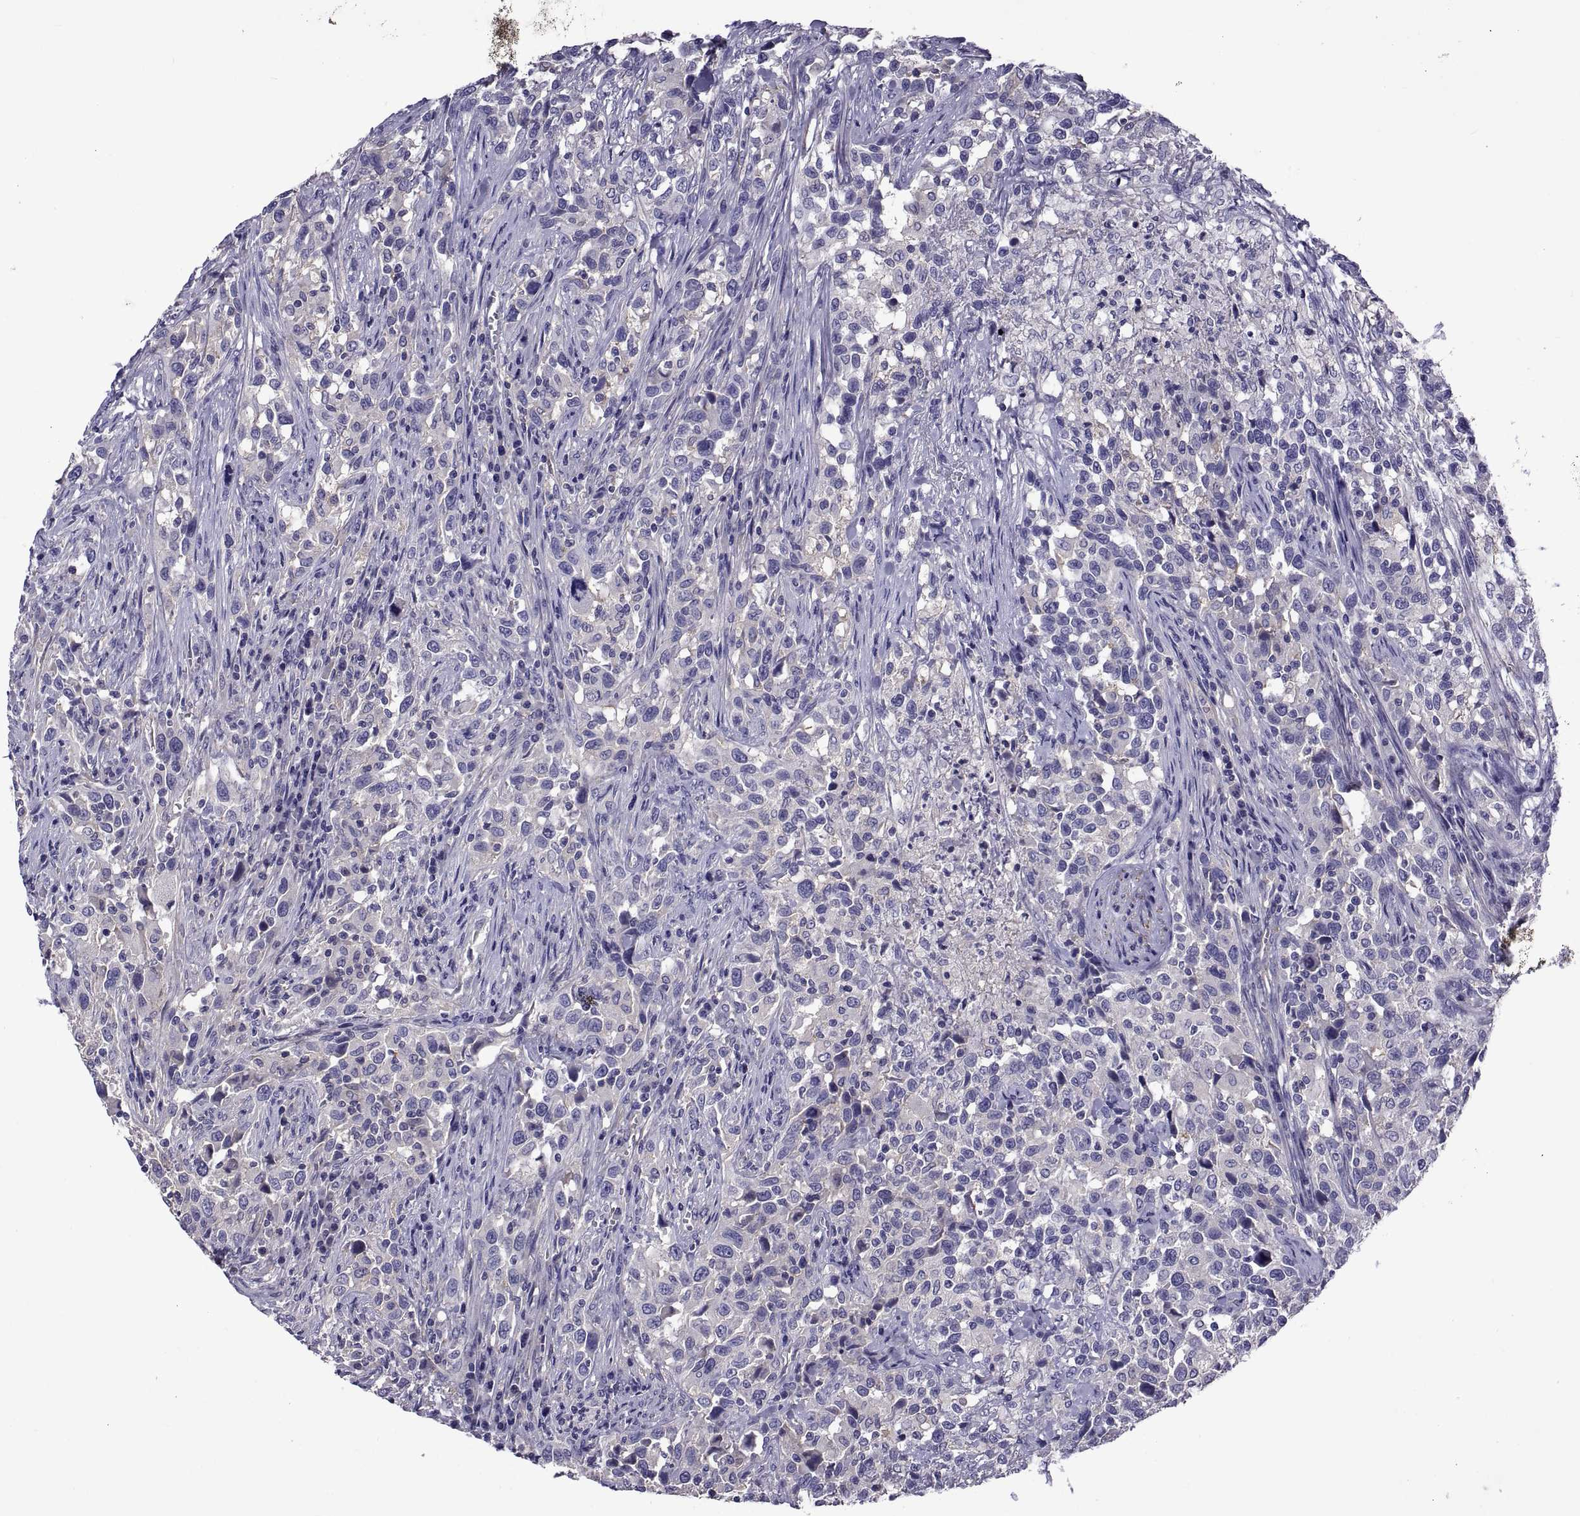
{"staining": {"intensity": "negative", "quantity": "none", "location": "none"}, "tissue": "urothelial cancer", "cell_type": "Tumor cells", "image_type": "cancer", "snomed": [{"axis": "morphology", "description": "Urothelial carcinoma, NOS"}, {"axis": "morphology", "description": "Urothelial carcinoma, High grade"}, {"axis": "topography", "description": "Urinary bladder"}], "caption": "This photomicrograph is of transitional cell carcinoma stained with immunohistochemistry (IHC) to label a protein in brown with the nuclei are counter-stained blue. There is no positivity in tumor cells.", "gene": "TMC3", "patient": {"sex": "female", "age": 64}}